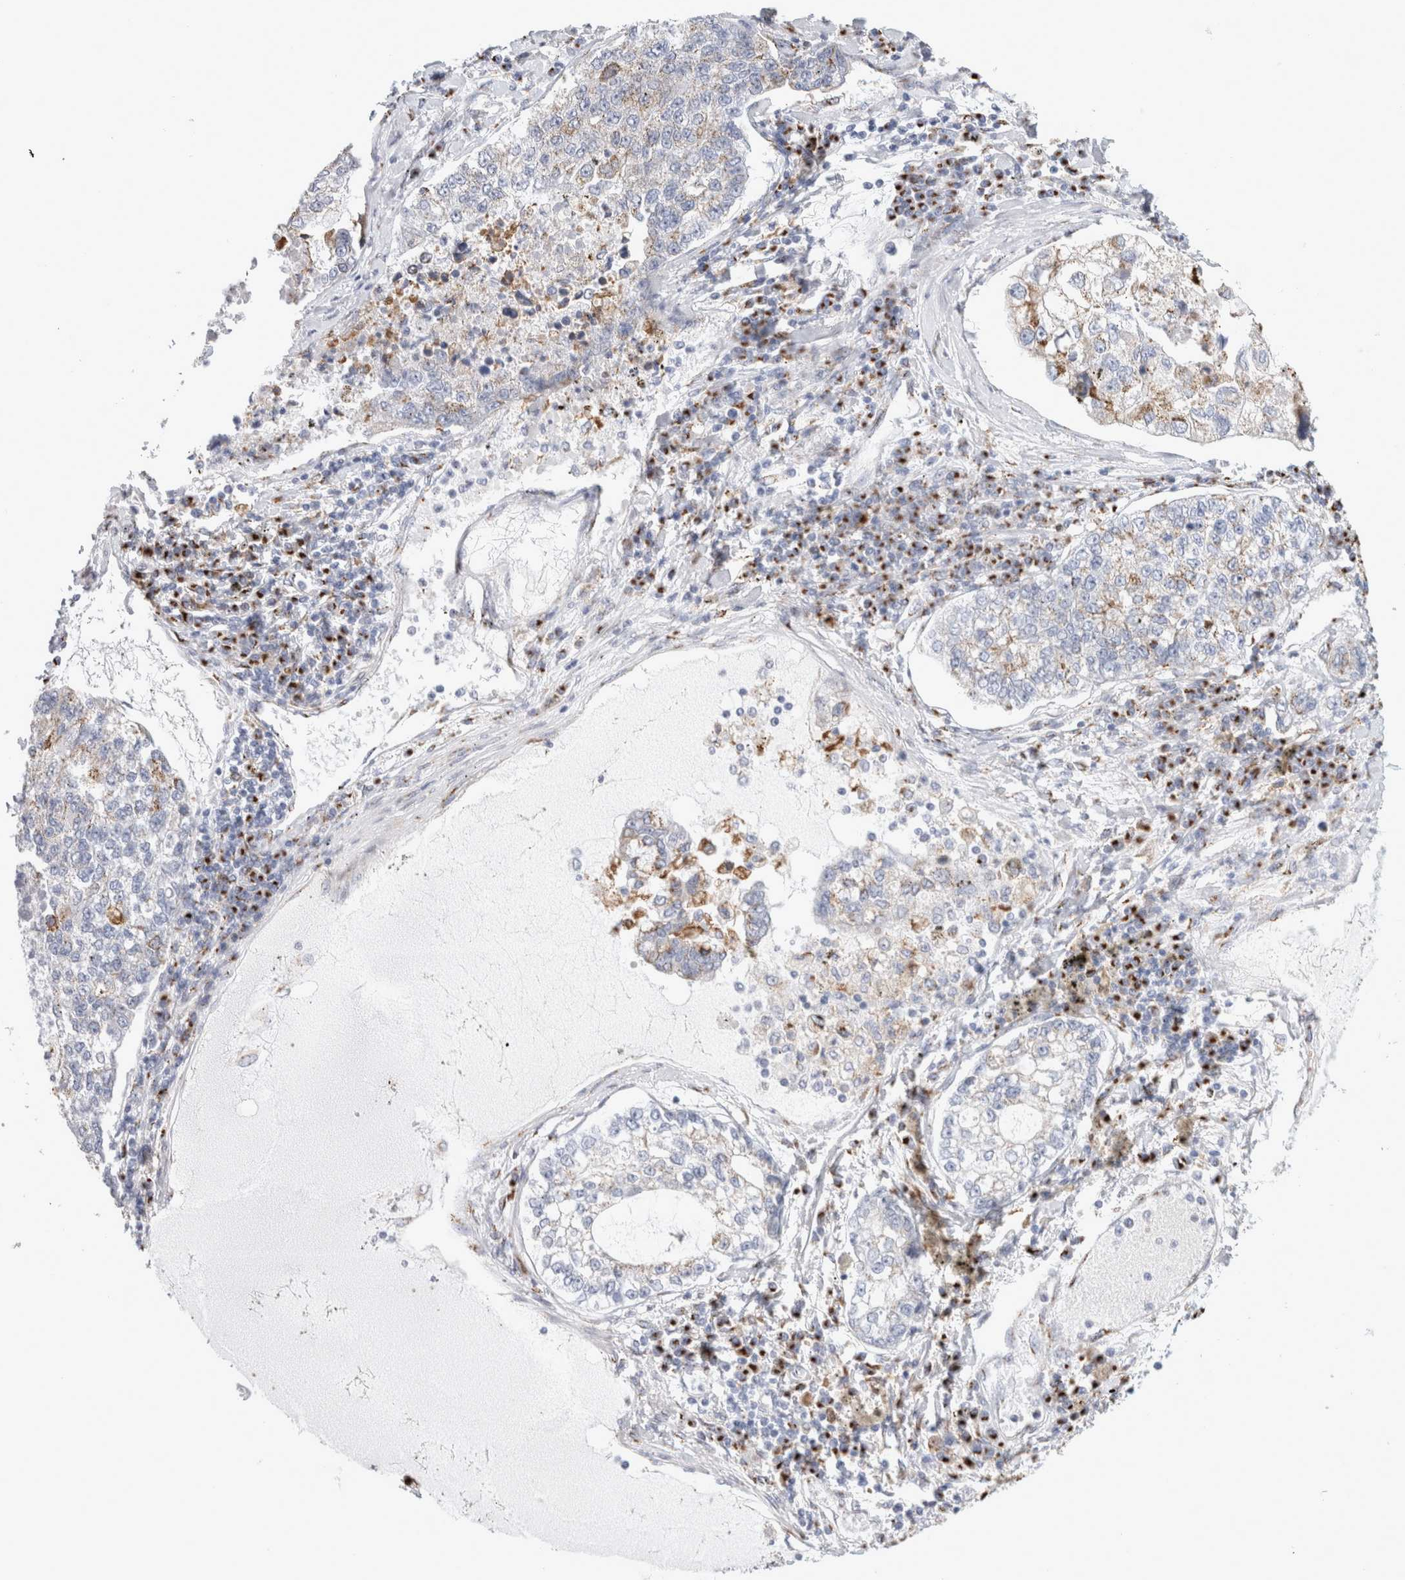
{"staining": {"intensity": "moderate", "quantity": "<25%", "location": "cytoplasmic/membranous"}, "tissue": "lung cancer", "cell_type": "Tumor cells", "image_type": "cancer", "snomed": [{"axis": "morphology", "description": "Adenocarcinoma, NOS"}, {"axis": "topography", "description": "Lung"}], "caption": "Immunohistochemistry micrograph of human lung cancer stained for a protein (brown), which exhibits low levels of moderate cytoplasmic/membranous staining in approximately <25% of tumor cells.", "gene": "MCFD2", "patient": {"sex": "male", "age": 49}}